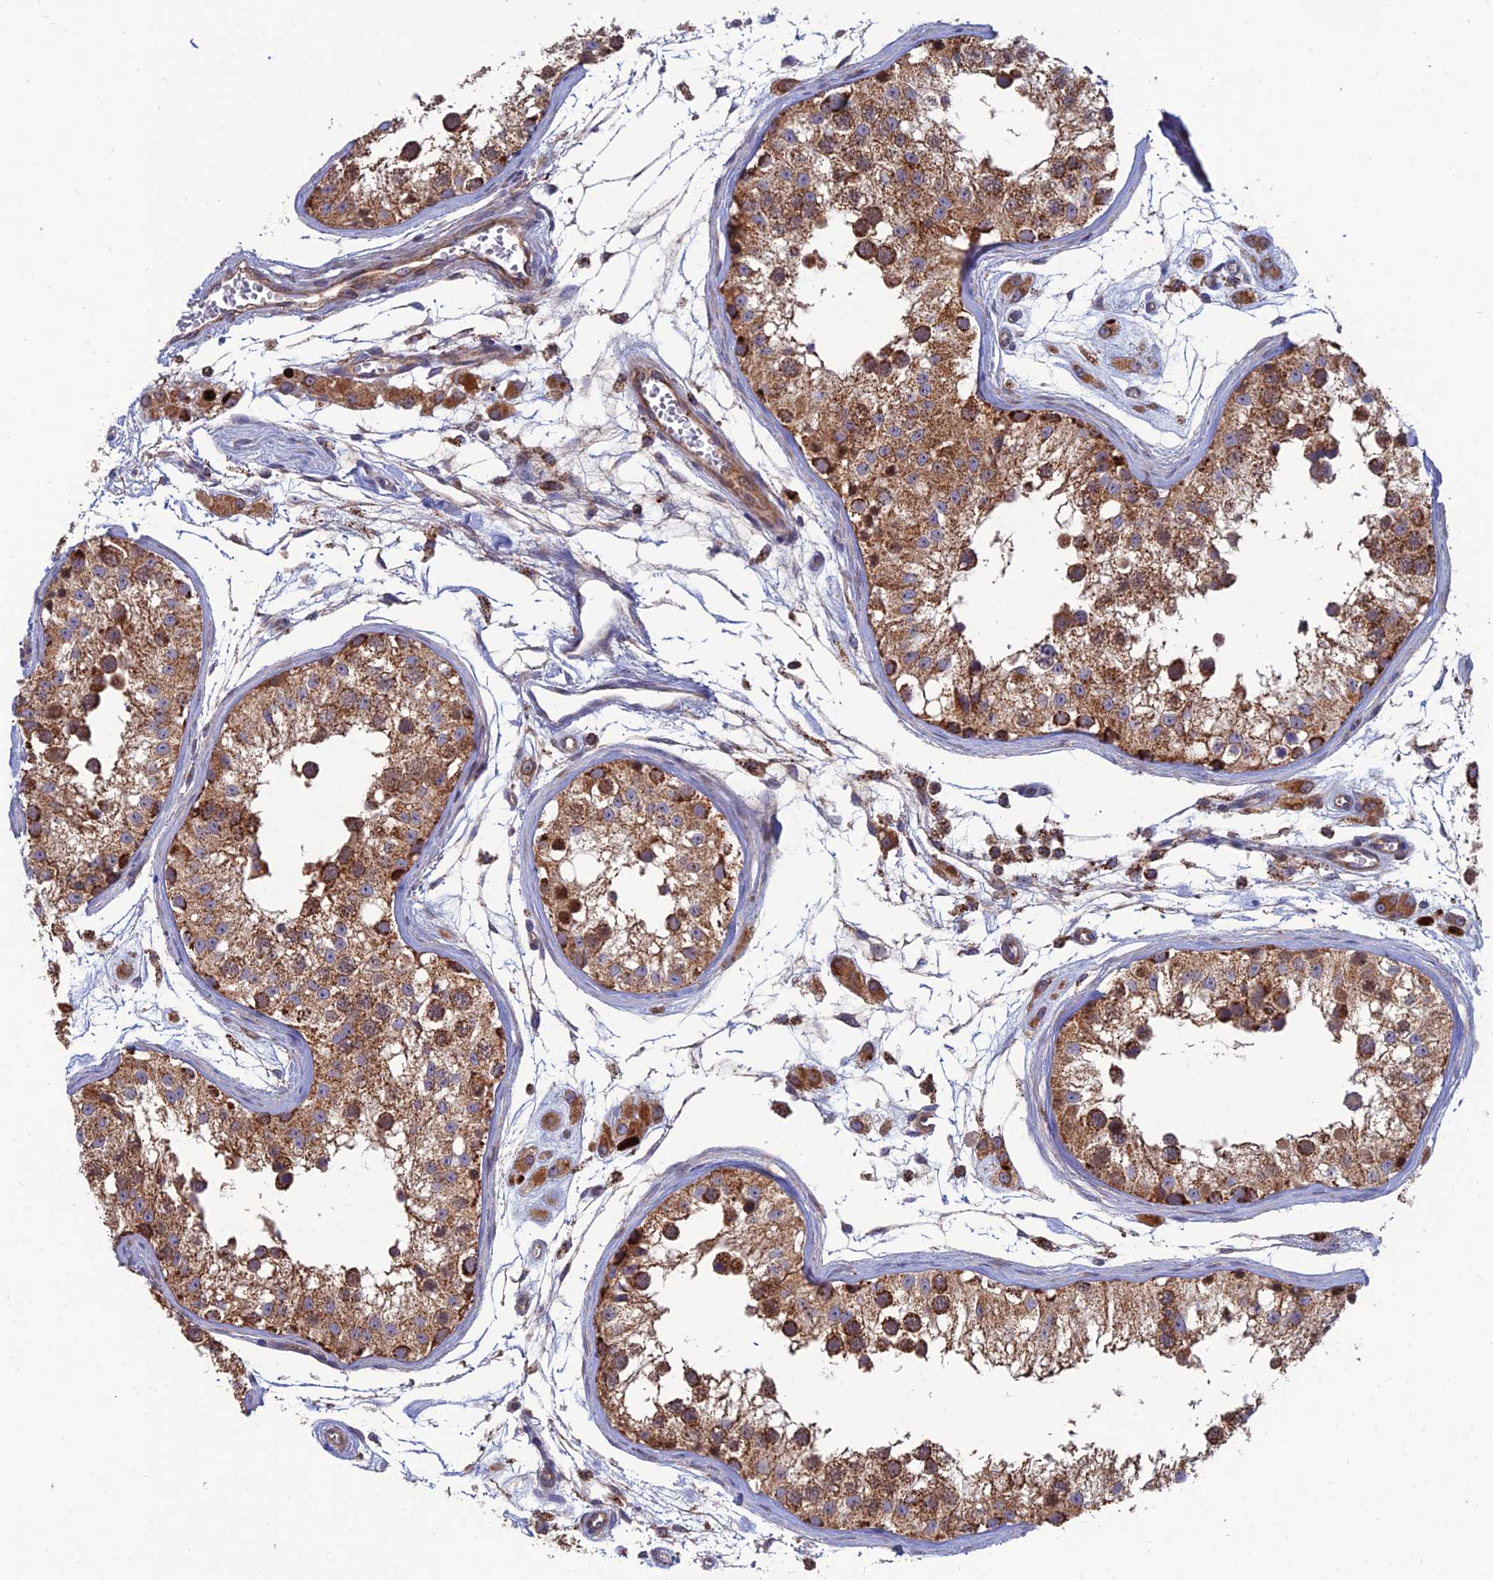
{"staining": {"intensity": "strong", "quantity": ">75%", "location": "cytoplasmic/membranous,nuclear"}, "tissue": "testis", "cell_type": "Cells in seminiferous ducts", "image_type": "normal", "snomed": [{"axis": "morphology", "description": "Normal tissue, NOS"}, {"axis": "morphology", "description": "Adenocarcinoma, metastatic, NOS"}, {"axis": "topography", "description": "Testis"}], "caption": "Immunohistochemistry (IHC) micrograph of normal human testis stained for a protein (brown), which reveals high levels of strong cytoplasmic/membranous,nuclear expression in approximately >75% of cells in seminiferous ducts.", "gene": "RIC8B", "patient": {"sex": "male", "age": 26}}